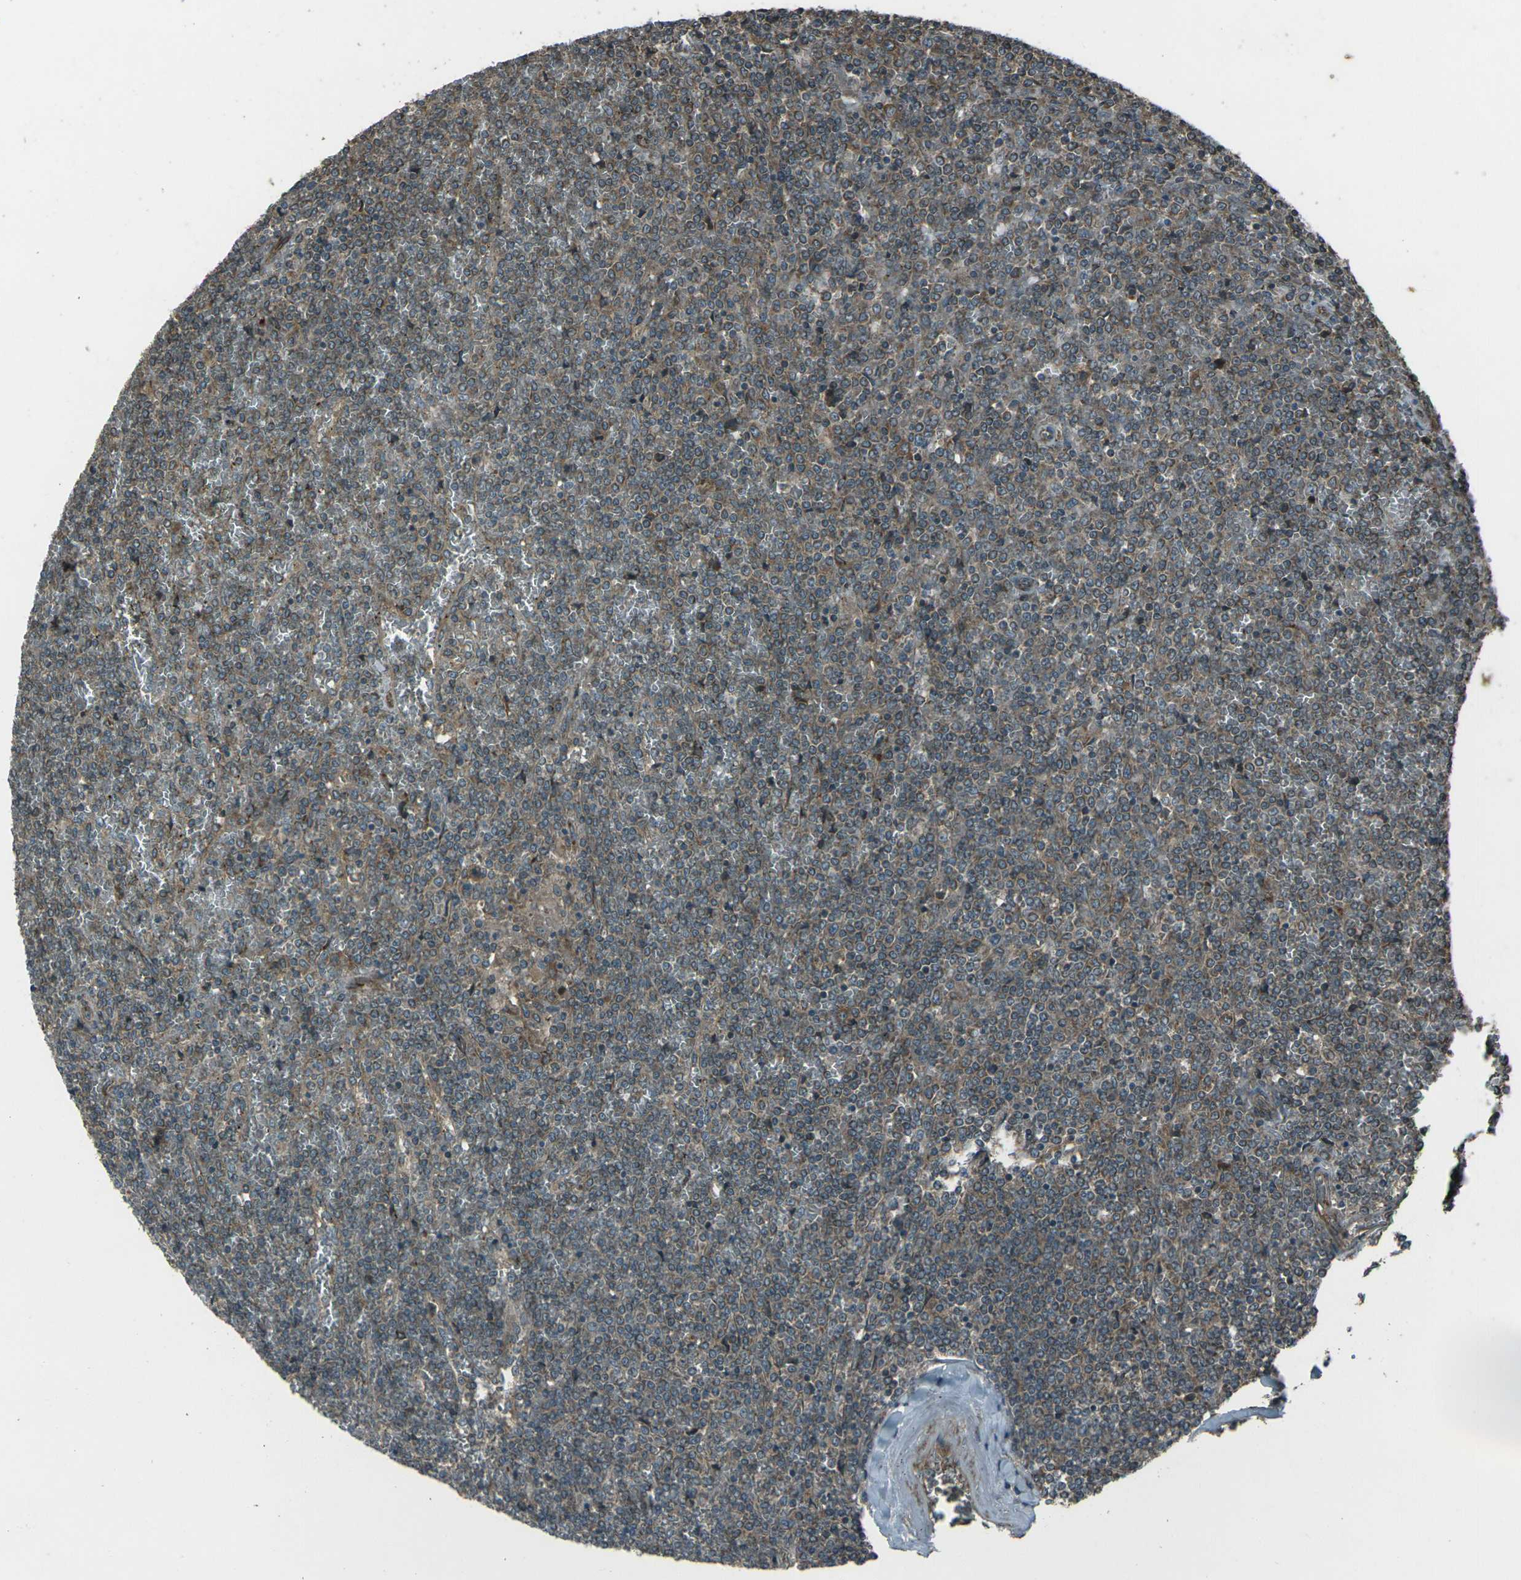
{"staining": {"intensity": "weak", "quantity": ">75%", "location": "cytoplasmic/membranous"}, "tissue": "lymphoma", "cell_type": "Tumor cells", "image_type": "cancer", "snomed": [{"axis": "morphology", "description": "Malignant lymphoma, non-Hodgkin's type, Low grade"}, {"axis": "topography", "description": "Spleen"}], "caption": "Tumor cells display low levels of weak cytoplasmic/membranous expression in about >75% of cells in malignant lymphoma, non-Hodgkin's type (low-grade). Using DAB (3,3'-diaminobenzidine) (brown) and hematoxylin (blue) stains, captured at high magnification using brightfield microscopy.", "gene": "LSMEM1", "patient": {"sex": "female", "age": 19}}